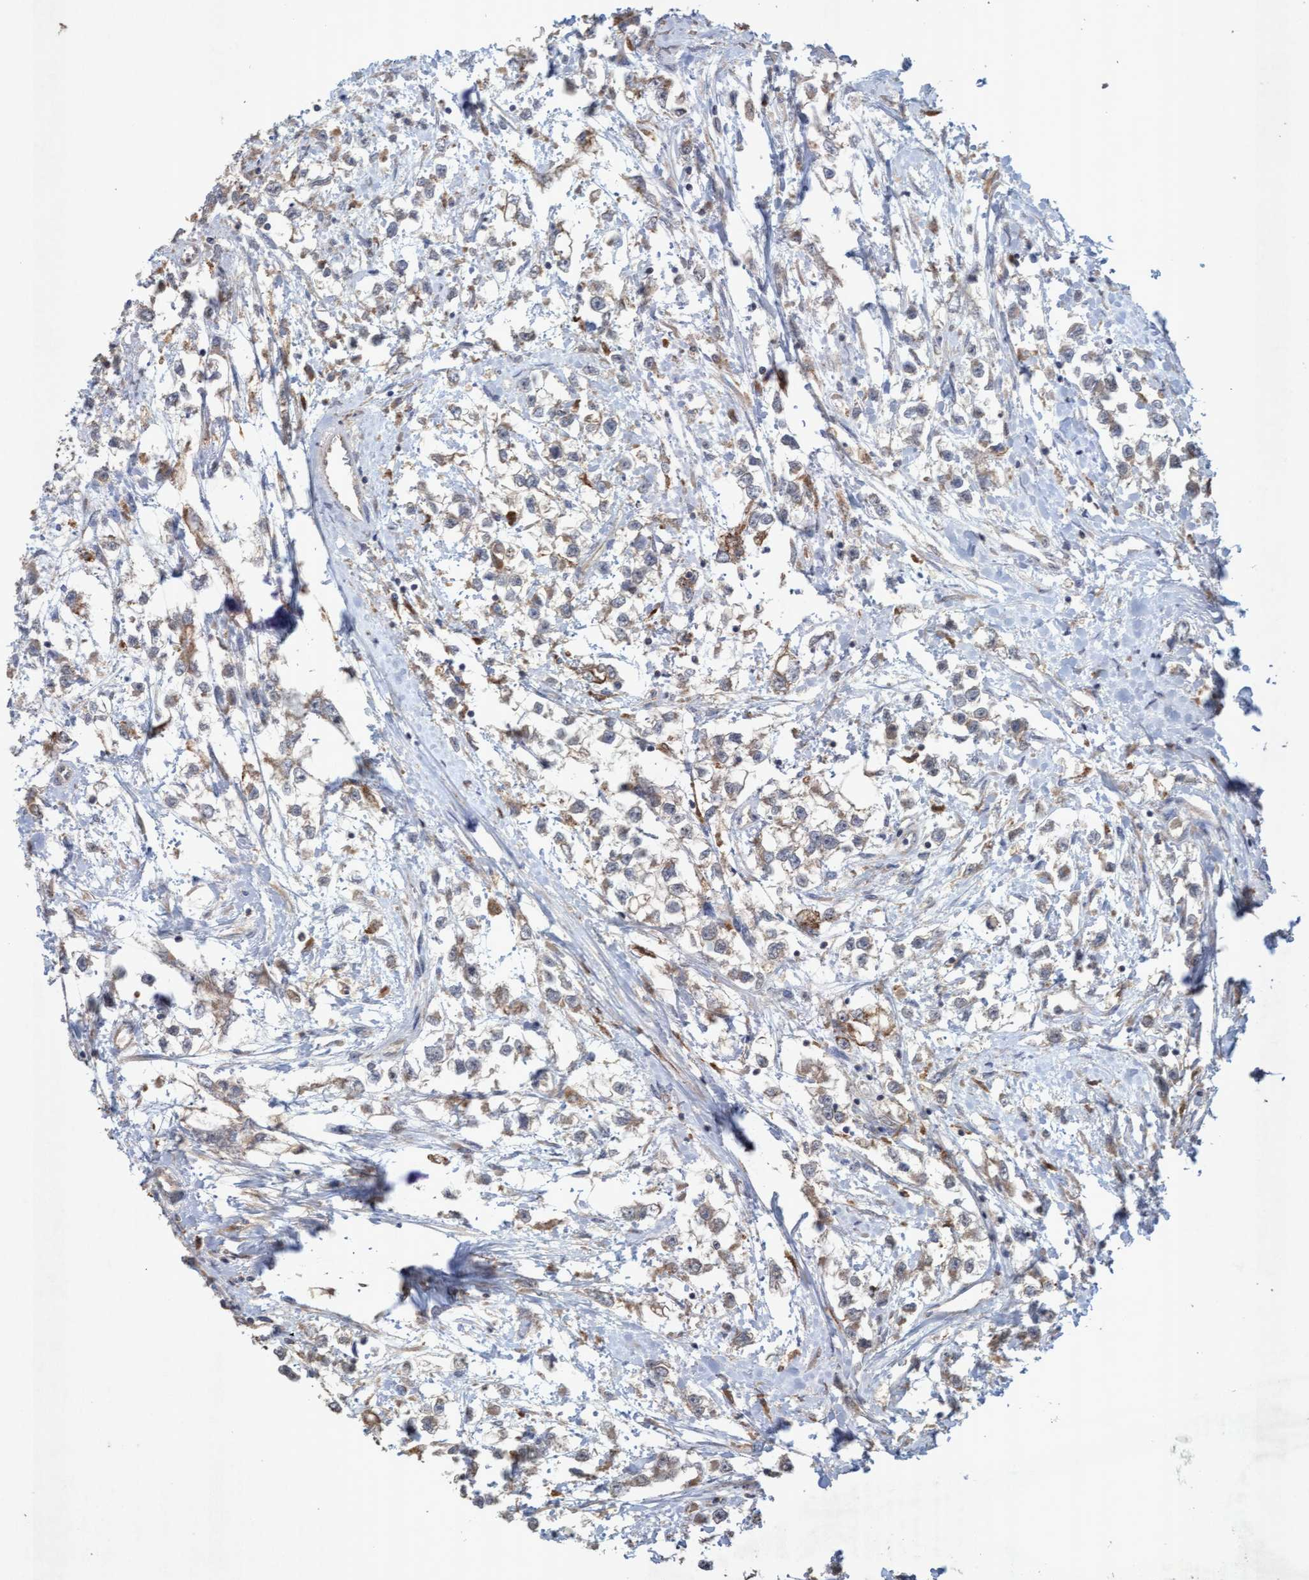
{"staining": {"intensity": "weak", "quantity": "25%-75%", "location": "cytoplasmic/membranous"}, "tissue": "testis cancer", "cell_type": "Tumor cells", "image_type": "cancer", "snomed": [{"axis": "morphology", "description": "Seminoma, NOS"}, {"axis": "morphology", "description": "Carcinoma, Embryonal, NOS"}, {"axis": "topography", "description": "Testis"}], "caption": "DAB (3,3'-diaminobenzidine) immunohistochemical staining of human testis cancer exhibits weak cytoplasmic/membranous protein positivity in approximately 25%-75% of tumor cells.", "gene": "ATPAF2", "patient": {"sex": "male", "age": 51}}